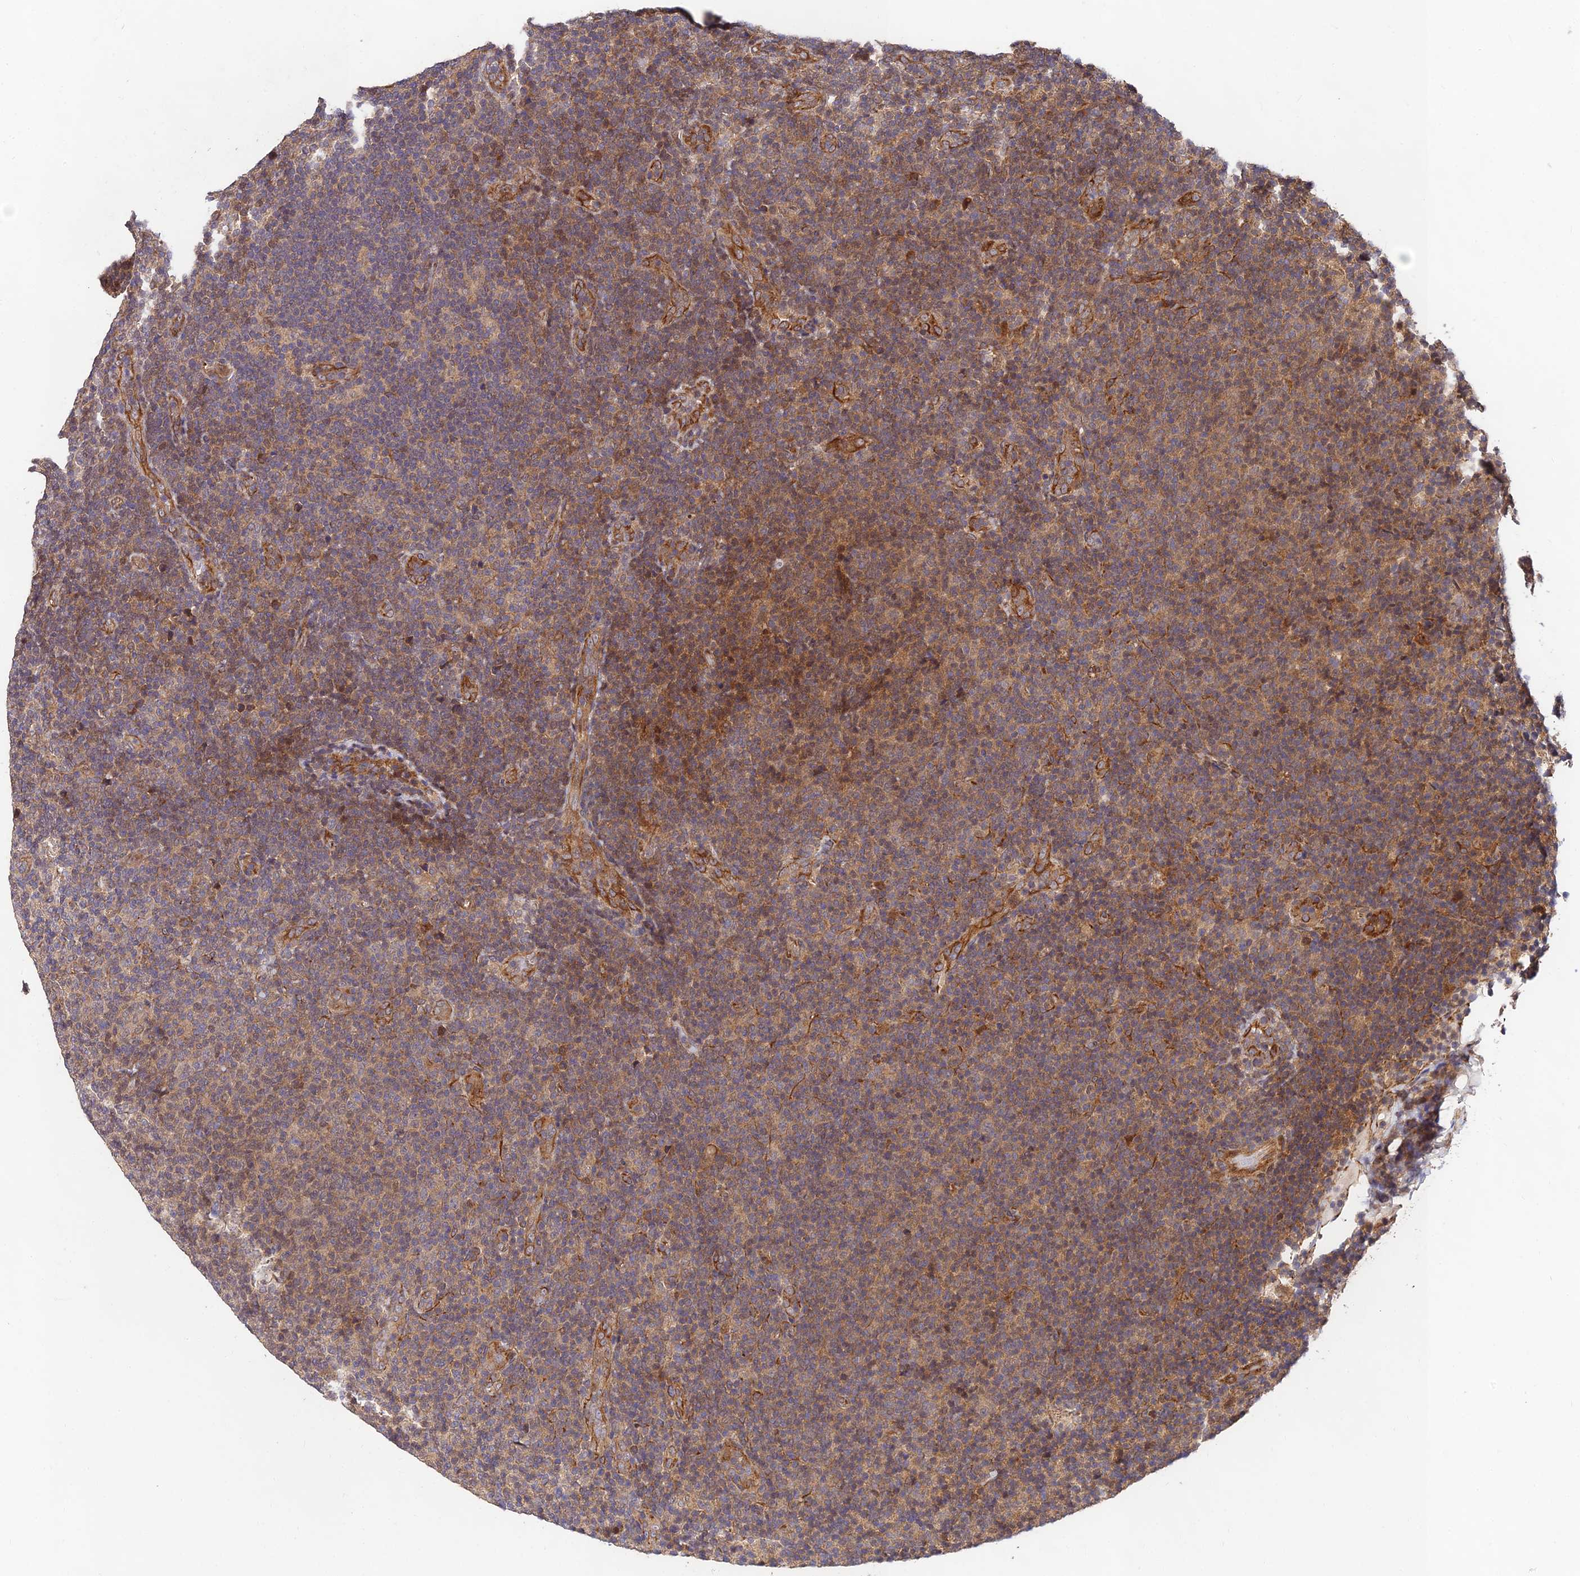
{"staining": {"intensity": "weak", "quantity": ">75%", "location": "cytoplasmic/membranous"}, "tissue": "lymphoma", "cell_type": "Tumor cells", "image_type": "cancer", "snomed": [{"axis": "morphology", "description": "Malignant lymphoma, non-Hodgkin's type, Low grade"}, {"axis": "topography", "description": "Lymph node"}], "caption": "Immunohistochemistry (DAB (3,3'-diaminobenzidine)) staining of human malignant lymphoma, non-Hodgkin's type (low-grade) demonstrates weak cytoplasmic/membranous protein staining in approximately >75% of tumor cells.", "gene": "MKKS", "patient": {"sex": "male", "age": 66}}